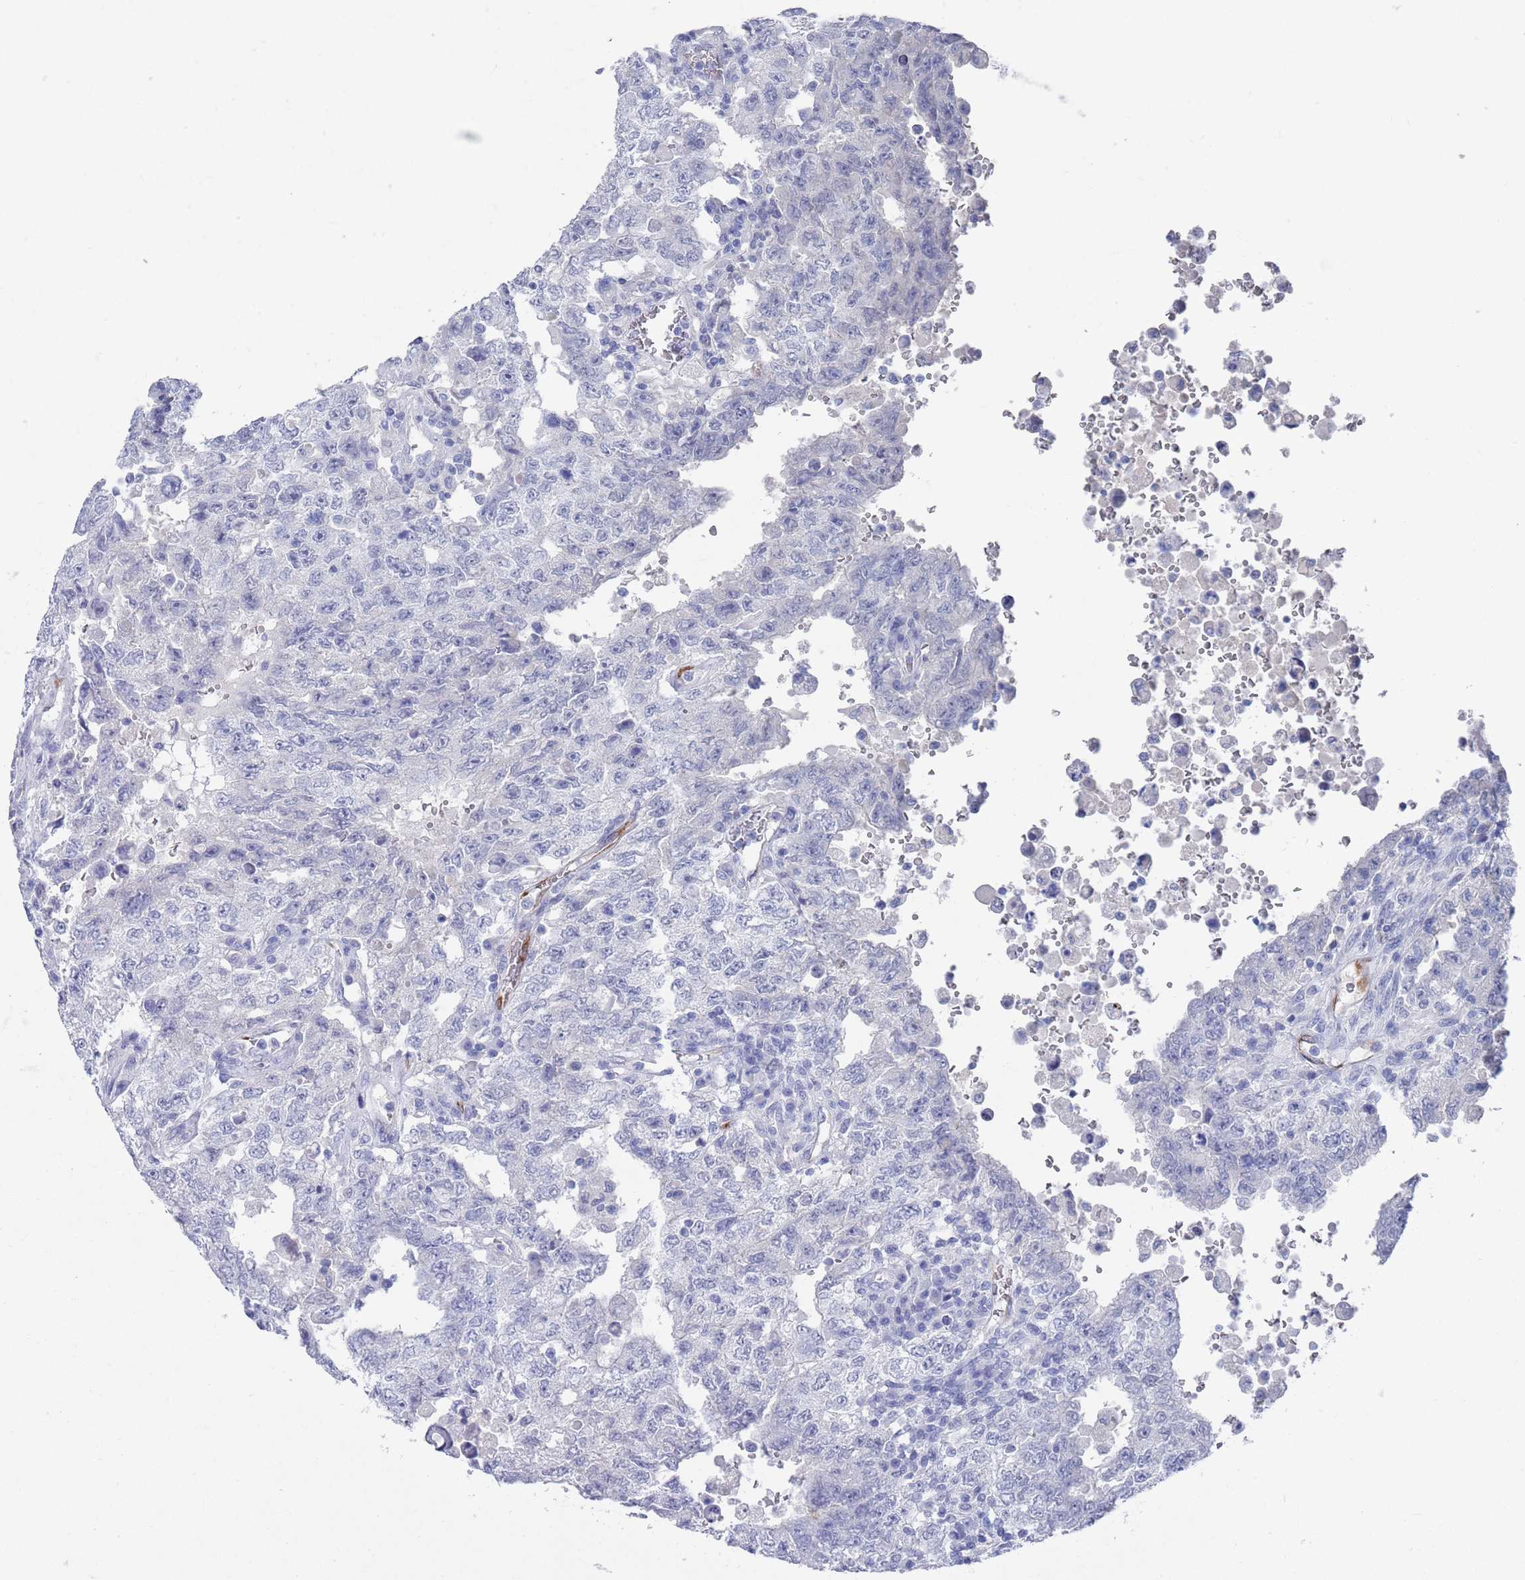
{"staining": {"intensity": "negative", "quantity": "none", "location": "none"}, "tissue": "testis cancer", "cell_type": "Tumor cells", "image_type": "cancer", "snomed": [{"axis": "morphology", "description": "Carcinoma, Embryonal, NOS"}, {"axis": "topography", "description": "Testis"}], "caption": "A histopathology image of testis cancer stained for a protein reveals no brown staining in tumor cells.", "gene": "MTMR2", "patient": {"sex": "male", "age": 26}}